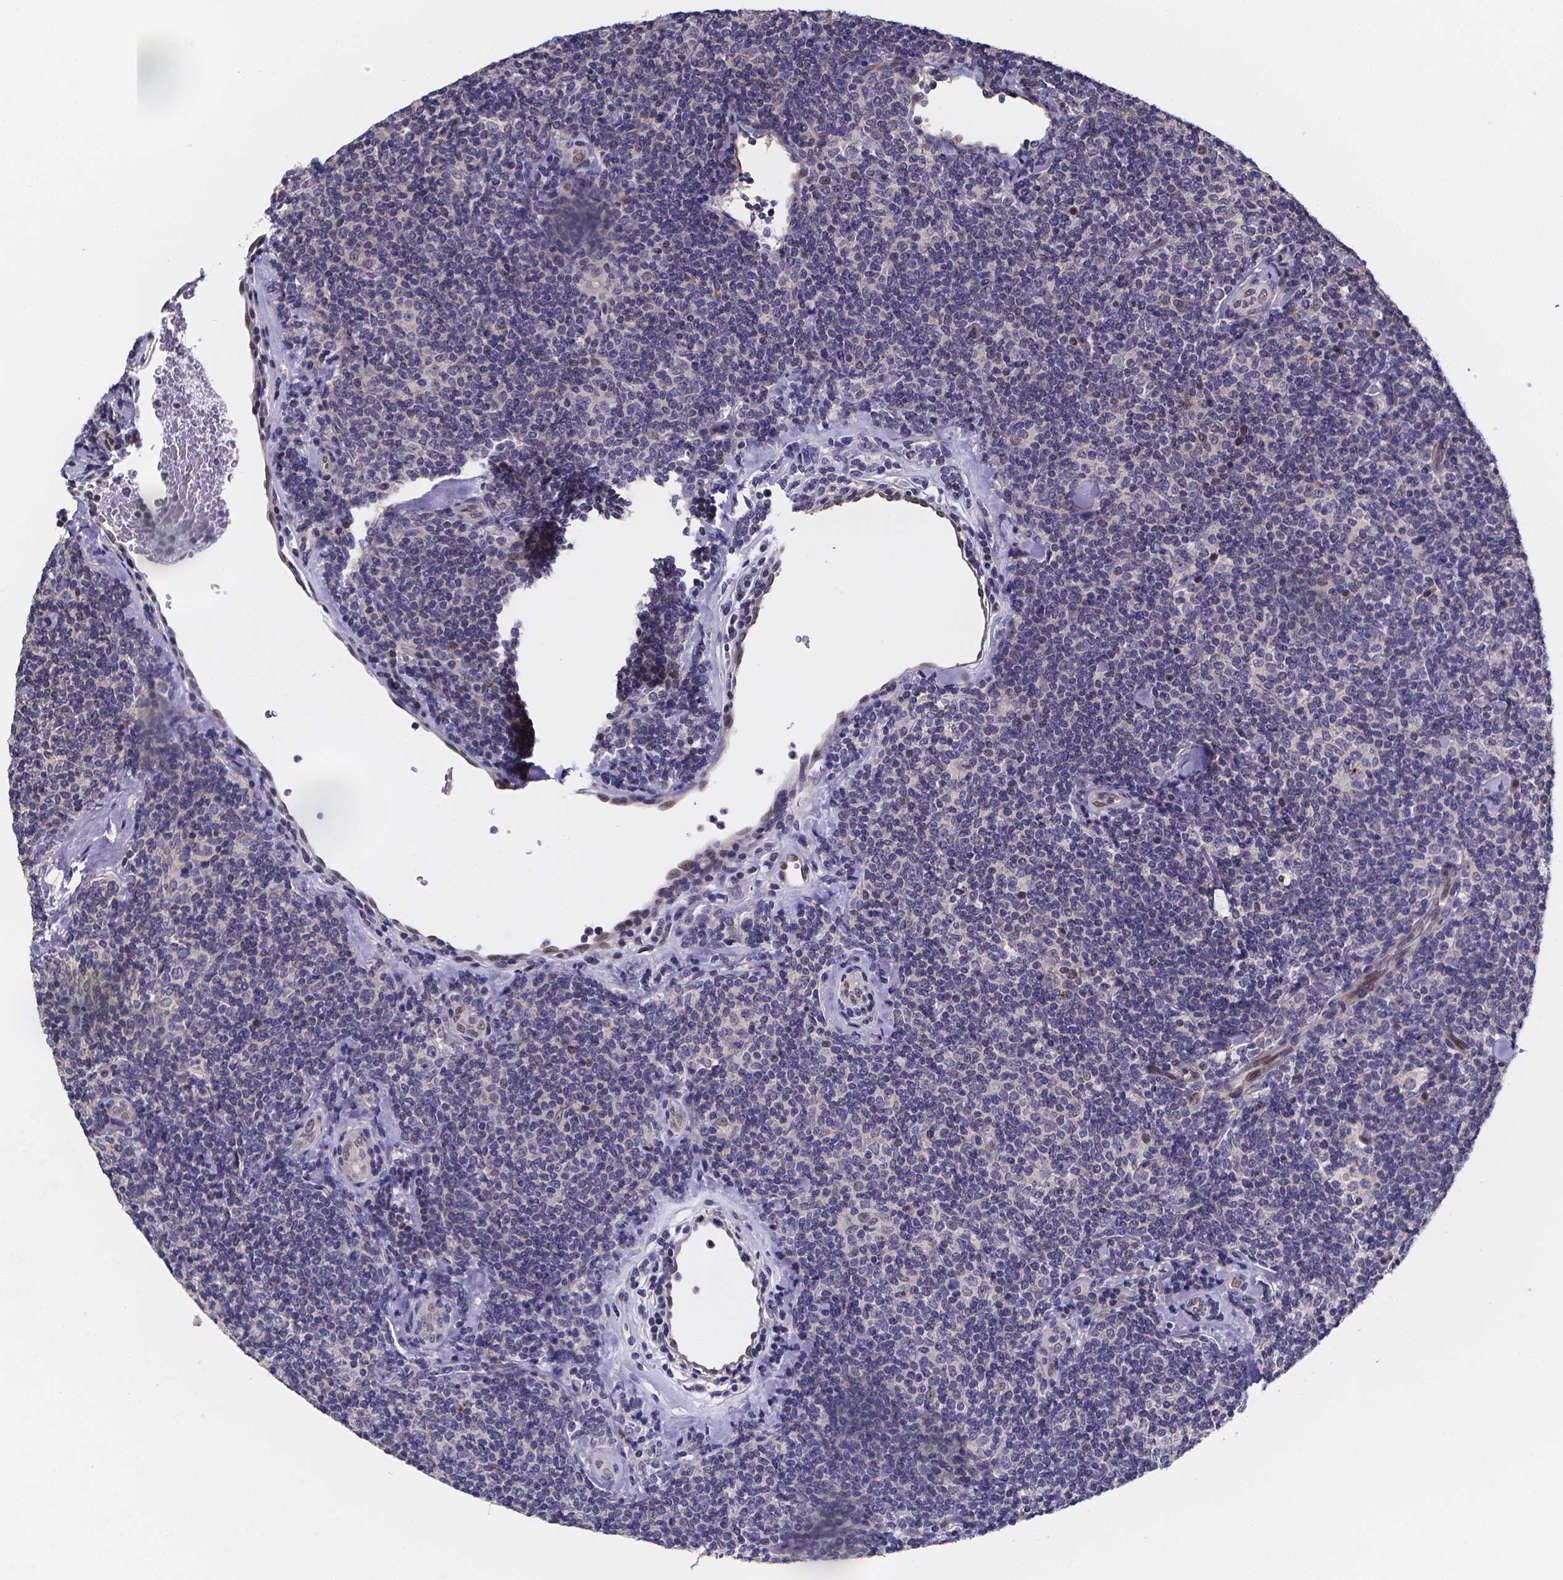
{"staining": {"intensity": "negative", "quantity": "none", "location": "none"}, "tissue": "lymphoma", "cell_type": "Tumor cells", "image_type": "cancer", "snomed": [{"axis": "morphology", "description": "Malignant lymphoma, non-Hodgkin's type, Low grade"}, {"axis": "topography", "description": "Lymph node"}], "caption": "Immunohistochemistry (IHC) of human lymphoma exhibits no staining in tumor cells.", "gene": "PAH", "patient": {"sex": "female", "age": 56}}